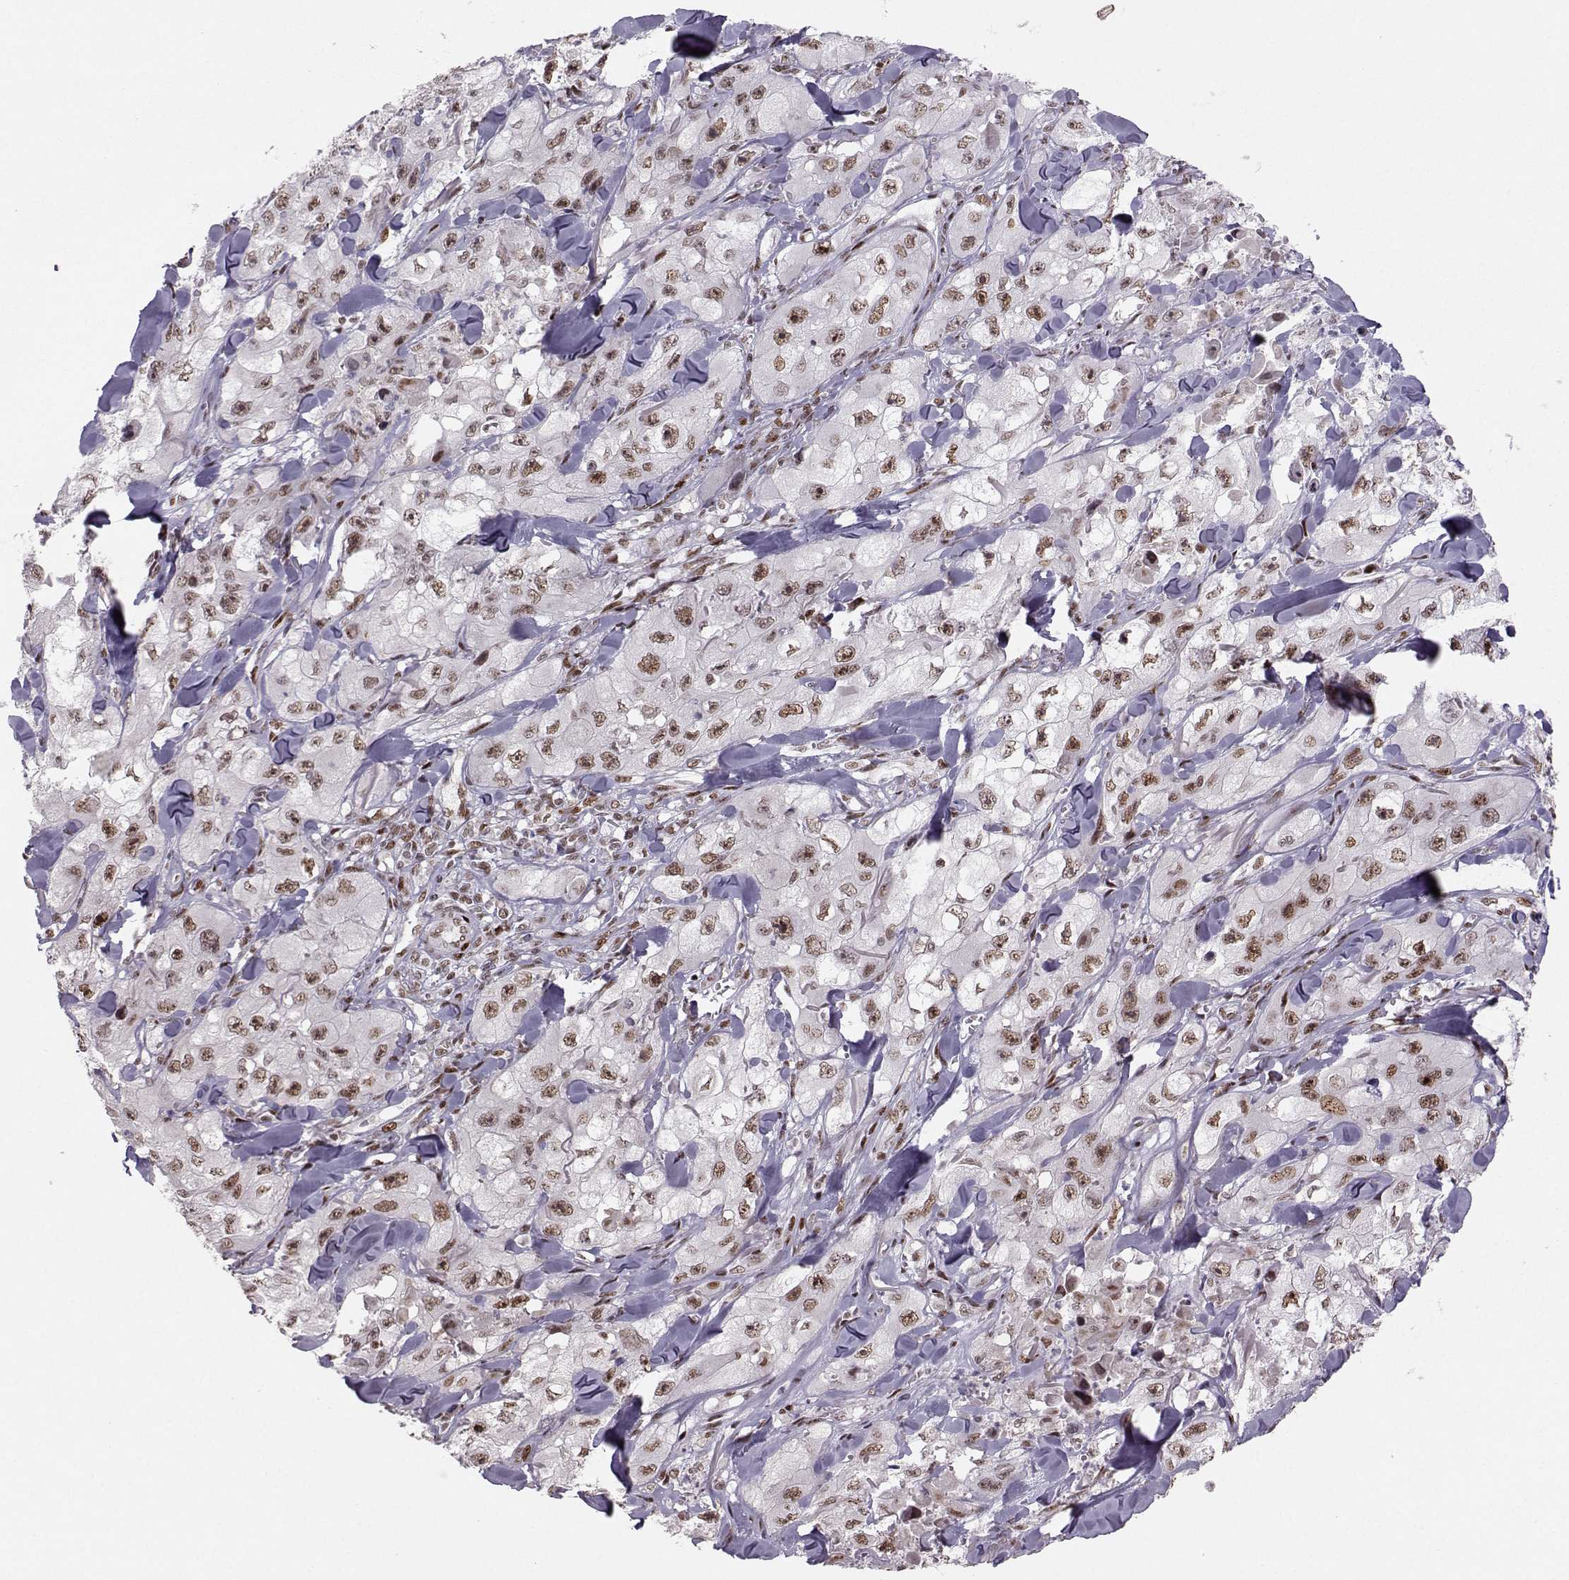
{"staining": {"intensity": "moderate", "quantity": "25%-75%", "location": "nuclear"}, "tissue": "skin cancer", "cell_type": "Tumor cells", "image_type": "cancer", "snomed": [{"axis": "morphology", "description": "Squamous cell carcinoma, NOS"}, {"axis": "topography", "description": "Skin"}, {"axis": "topography", "description": "Subcutis"}], "caption": "The micrograph displays immunohistochemical staining of skin cancer (squamous cell carcinoma). There is moderate nuclear expression is appreciated in about 25%-75% of tumor cells.", "gene": "SNAPC2", "patient": {"sex": "male", "age": 73}}